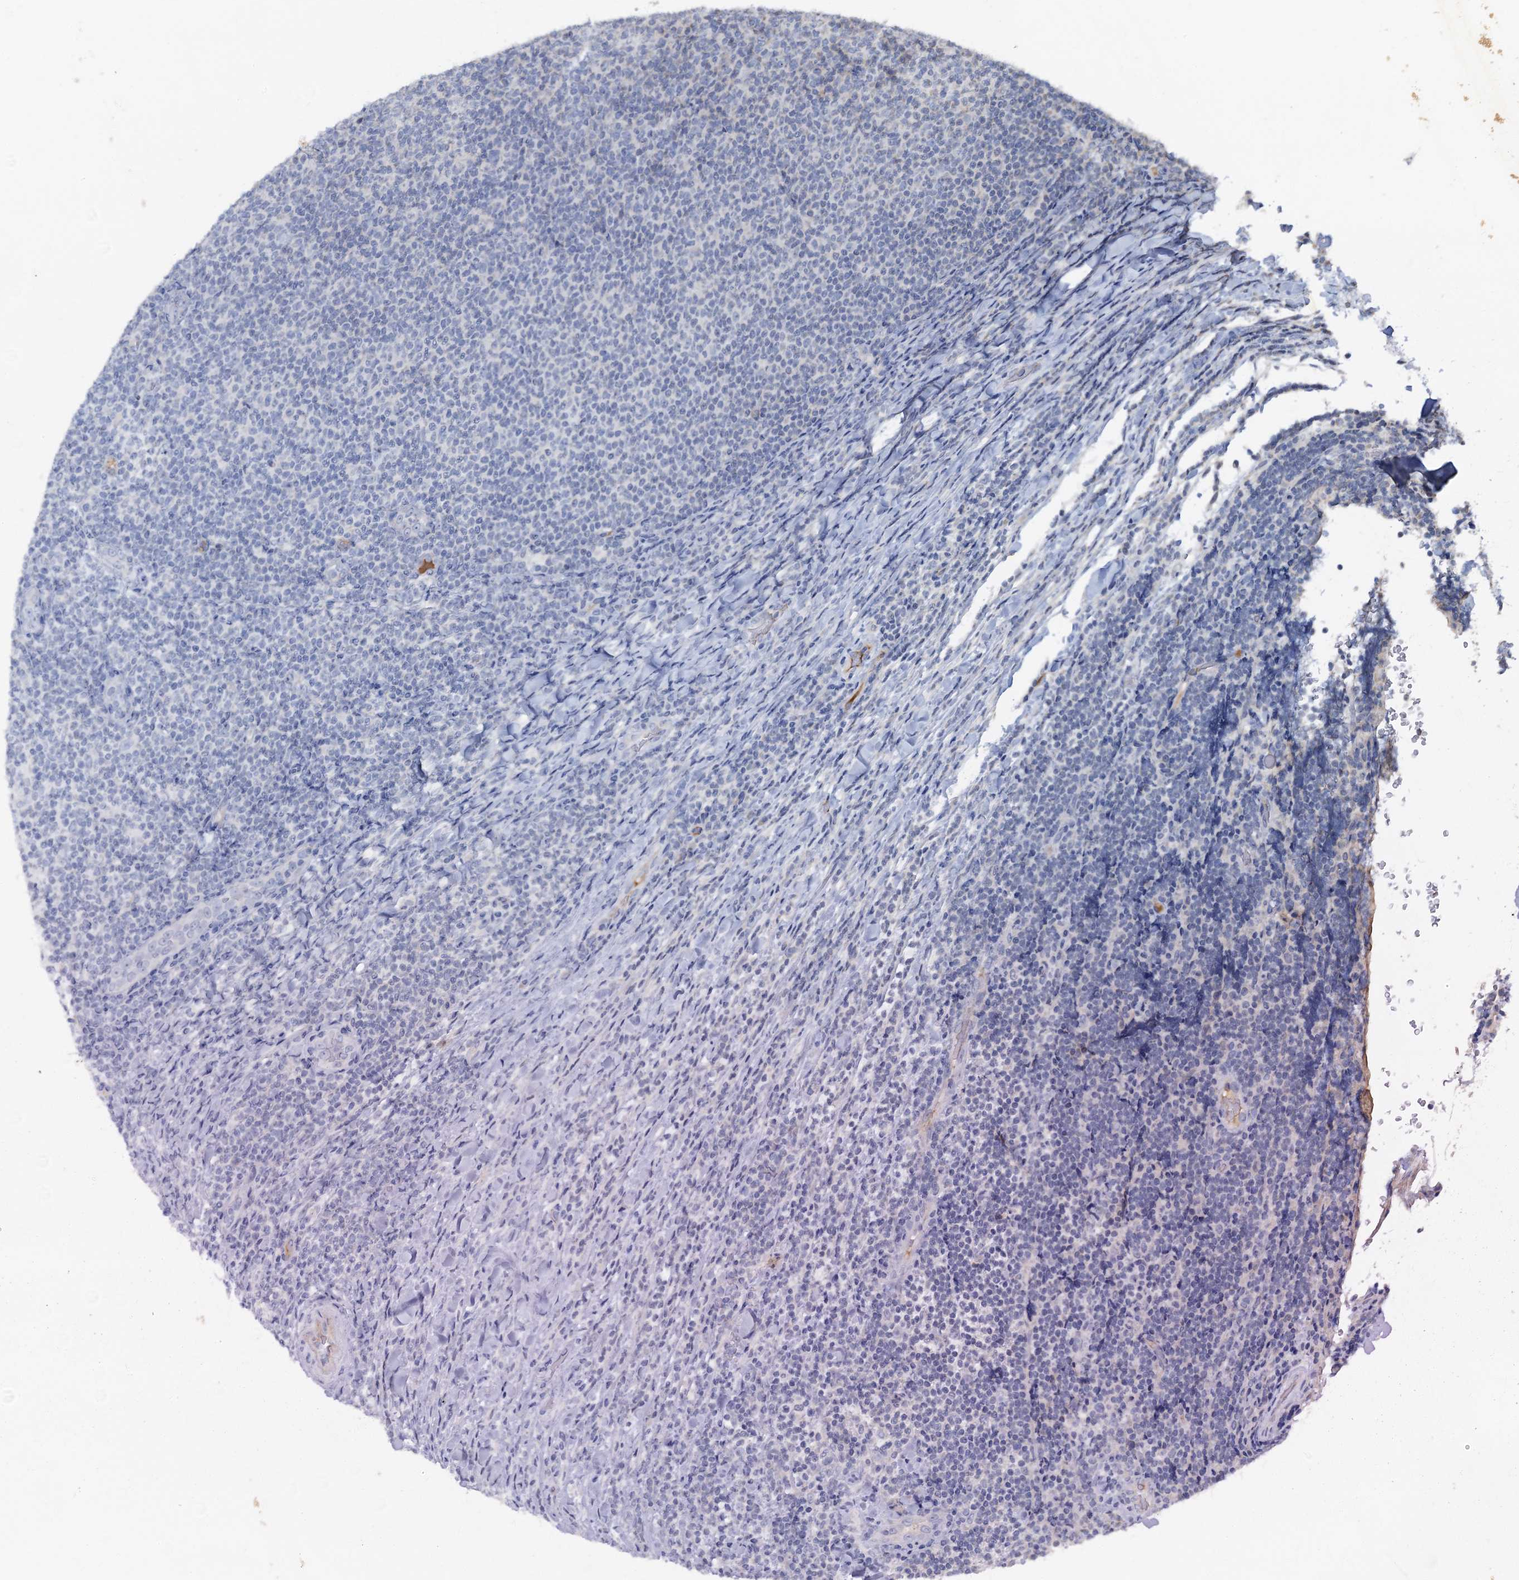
{"staining": {"intensity": "negative", "quantity": "none", "location": "none"}, "tissue": "lymphoma", "cell_type": "Tumor cells", "image_type": "cancer", "snomed": [{"axis": "morphology", "description": "Malignant lymphoma, non-Hodgkin's type, Low grade"}, {"axis": "topography", "description": "Lymph node"}], "caption": "Immunohistochemistry (IHC) photomicrograph of lymphoma stained for a protein (brown), which exhibits no expression in tumor cells.", "gene": "PLLP", "patient": {"sex": "male", "age": 66}}